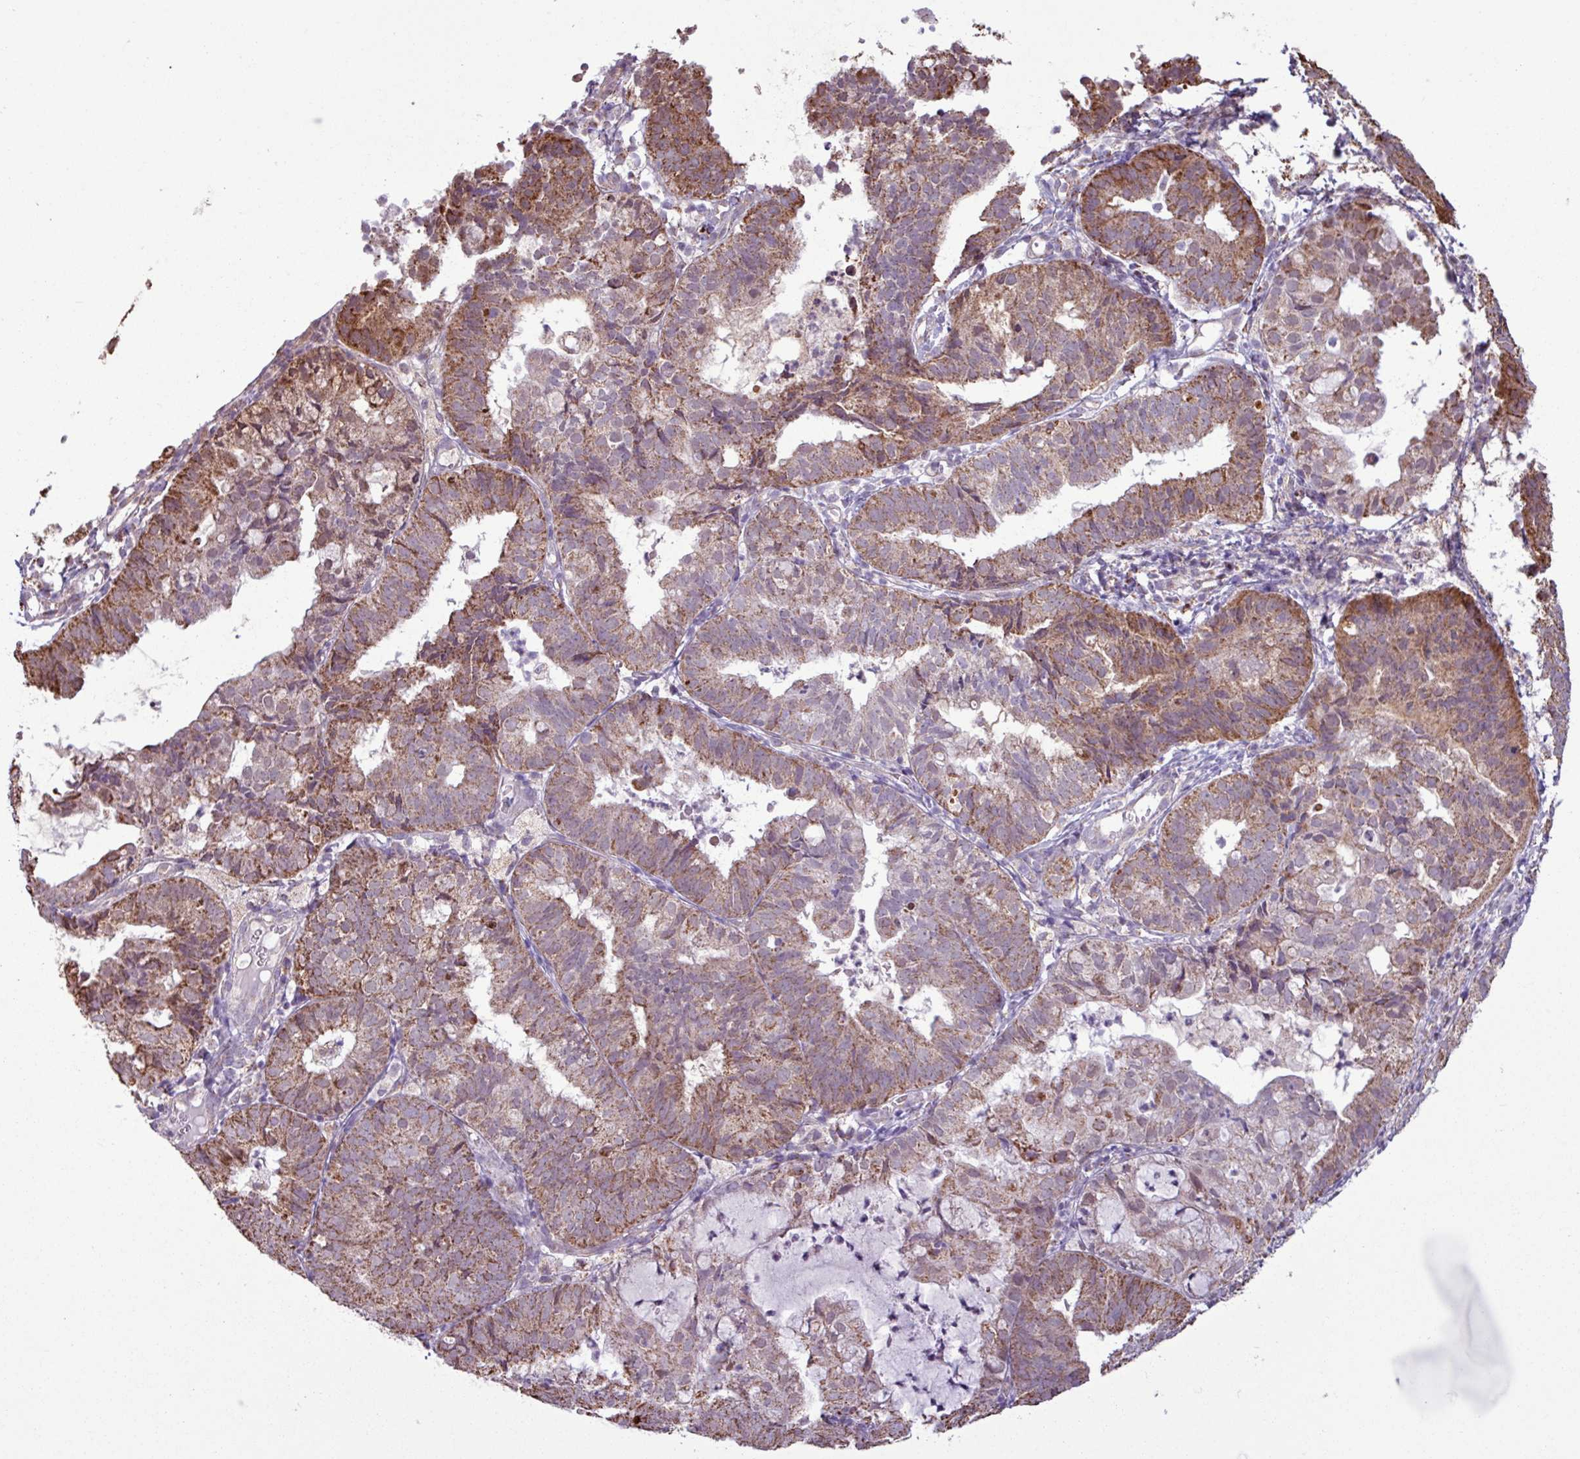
{"staining": {"intensity": "moderate", "quantity": ">75%", "location": "cytoplasmic/membranous"}, "tissue": "endometrial cancer", "cell_type": "Tumor cells", "image_type": "cancer", "snomed": [{"axis": "morphology", "description": "Adenocarcinoma, NOS"}, {"axis": "topography", "description": "Endometrium"}], "caption": "Endometrial adenocarcinoma tissue displays moderate cytoplasmic/membranous positivity in about >75% of tumor cells", "gene": "ALG8", "patient": {"sex": "female", "age": 80}}